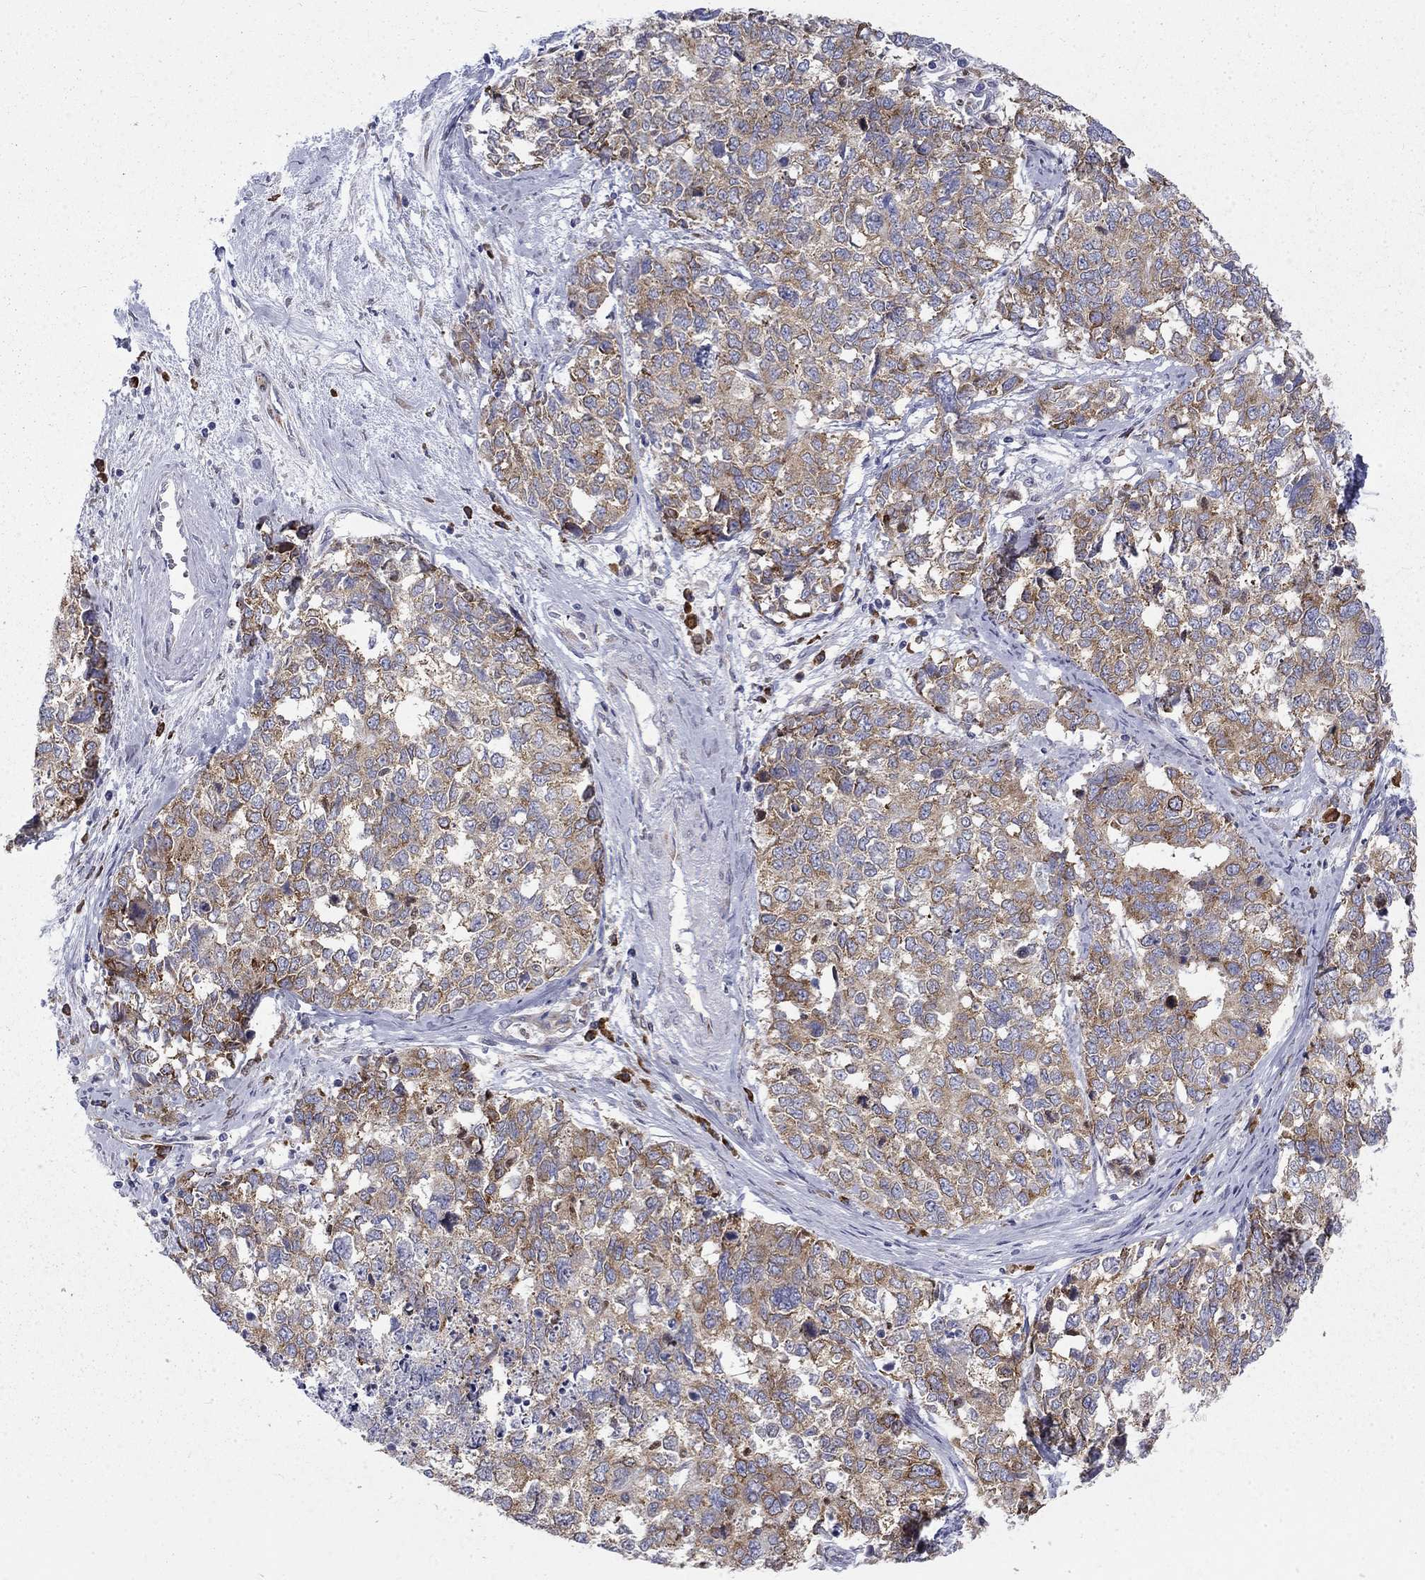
{"staining": {"intensity": "moderate", "quantity": ">75%", "location": "cytoplasmic/membranous"}, "tissue": "cervical cancer", "cell_type": "Tumor cells", "image_type": "cancer", "snomed": [{"axis": "morphology", "description": "Squamous cell carcinoma, NOS"}, {"axis": "topography", "description": "Cervix"}], "caption": "Squamous cell carcinoma (cervical) tissue shows moderate cytoplasmic/membranous staining in approximately >75% of tumor cells, visualized by immunohistochemistry.", "gene": "PABPC4", "patient": {"sex": "female", "age": 63}}